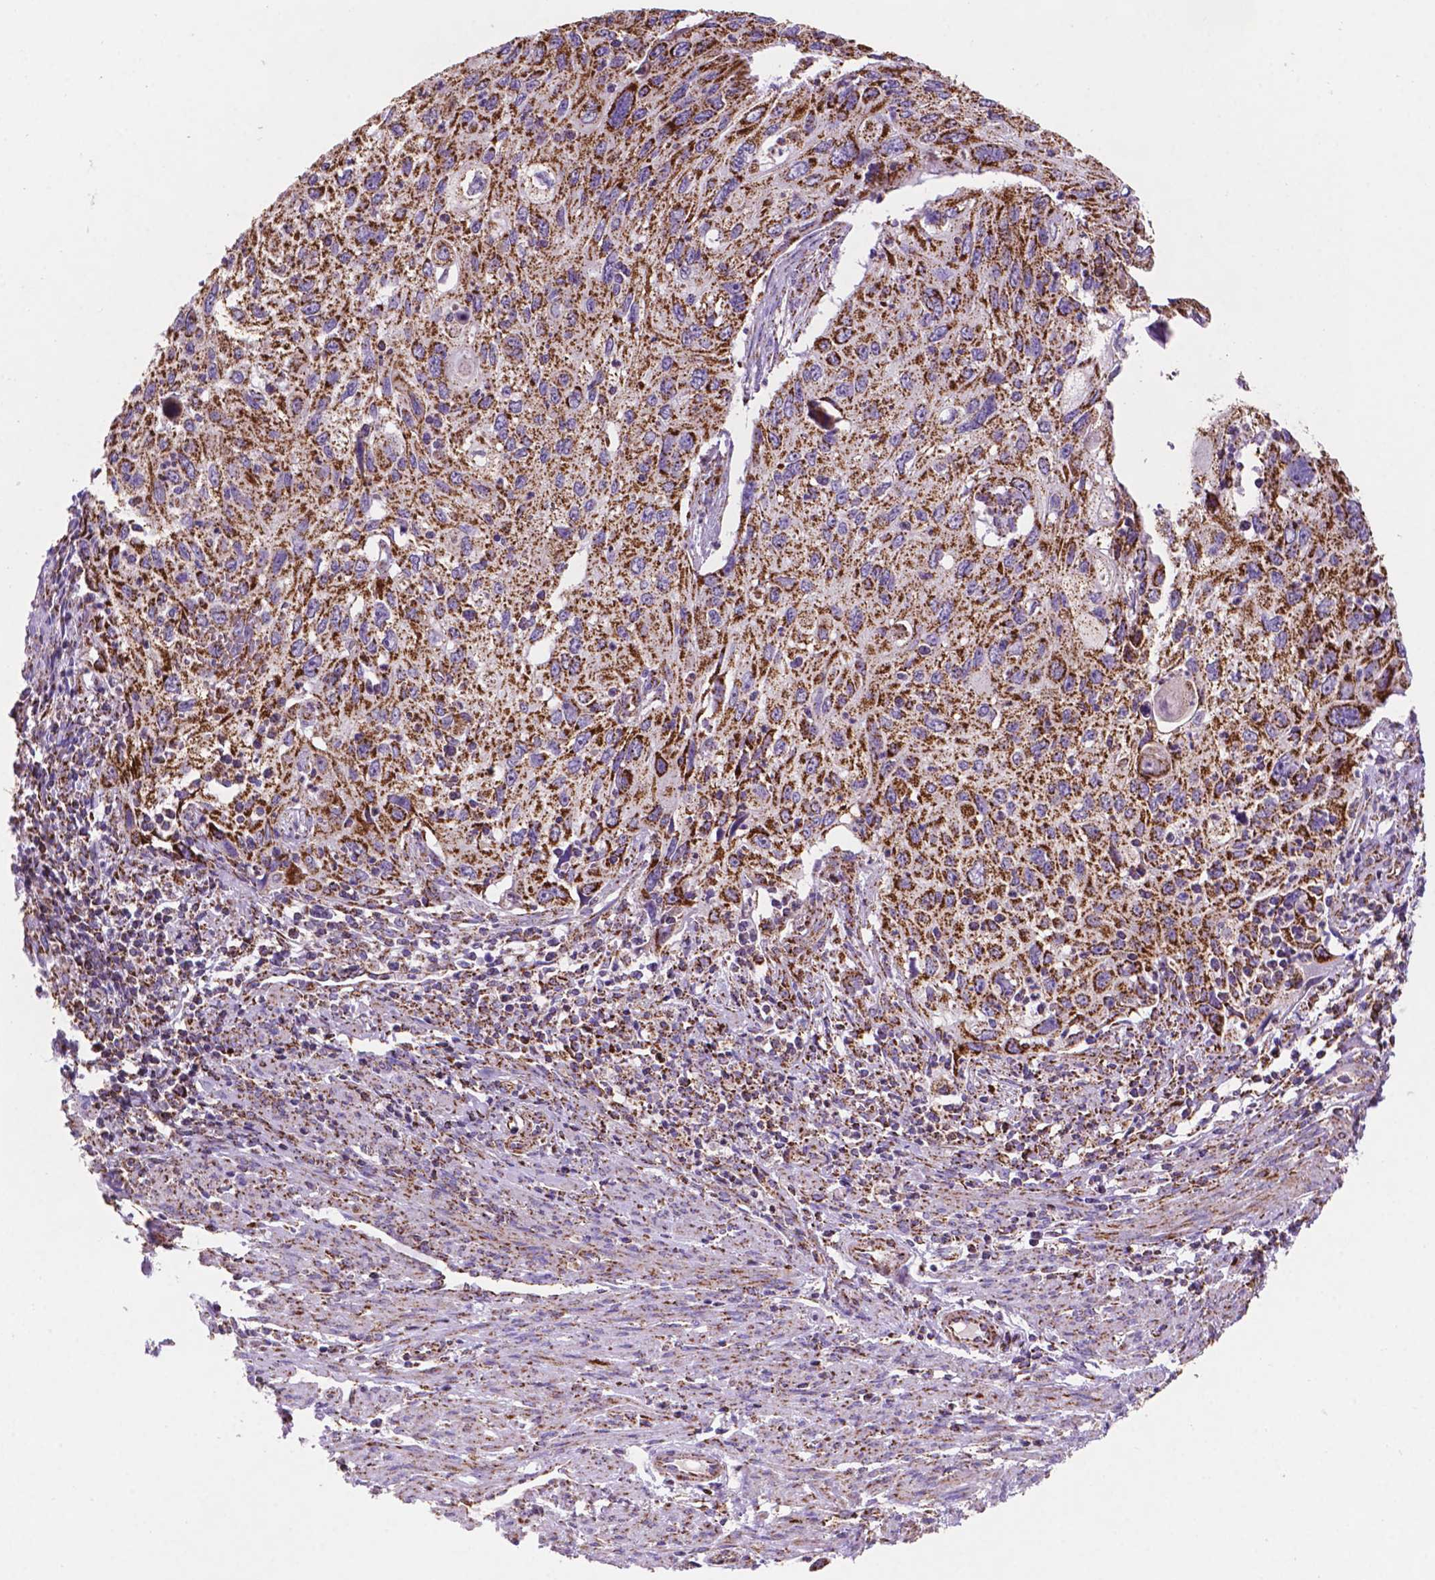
{"staining": {"intensity": "strong", "quantity": ">75%", "location": "cytoplasmic/membranous"}, "tissue": "cervical cancer", "cell_type": "Tumor cells", "image_type": "cancer", "snomed": [{"axis": "morphology", "description": "Squamous cell carcinoma, NOS"}, {"axis": "topography", "description": "Cervix"}], "caption": "Approximately >75% of tumor cells in human cervical cancer (squamous cell carcinoma) show strong cytoplasmic/membranous protein positivity as visualized by brown immunohistochemical staining.", "gene": "HSPD1", "patient": {"sex": "female", "age": 70}}